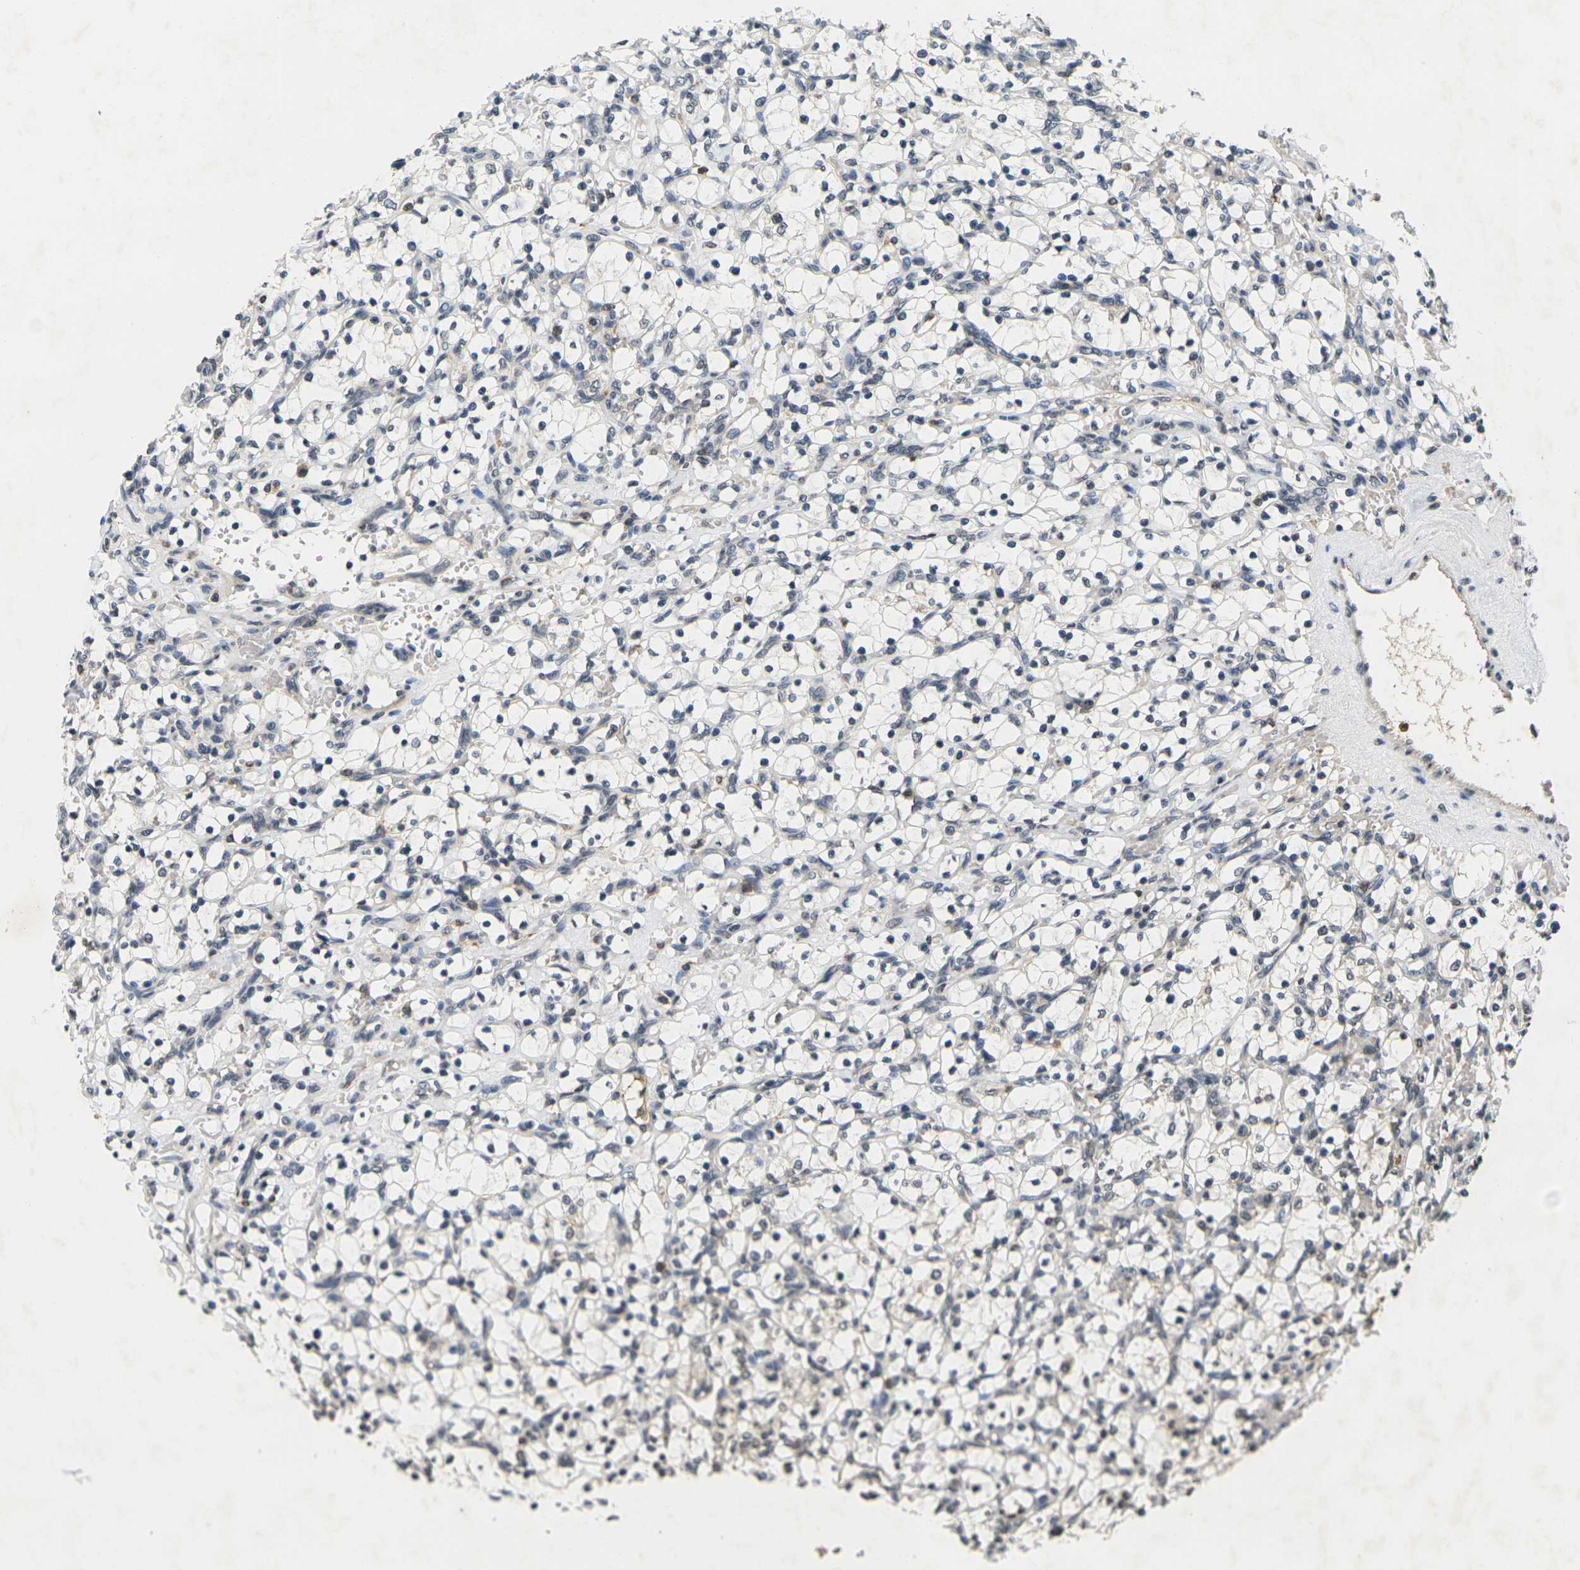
{"staining": {"intensity": "negative", "quantity": "none", "location": "none"}, "tissue": "renal cancer", "cell_type": "Tumor cells", "image_type": "cancer", "snomed": [{"axis": "morphology", "description": "Adenocarcinoma, NOS"}, {"axis": "topography", "description": "Kidney"}], "caption": "Renal cancer (adenocarcinoma) stained for a protein using immunohistochemistry demonstrates no positivity tumor cells.", "gene": "C1QC", "patient": {"sex": "female", "age": 69}}